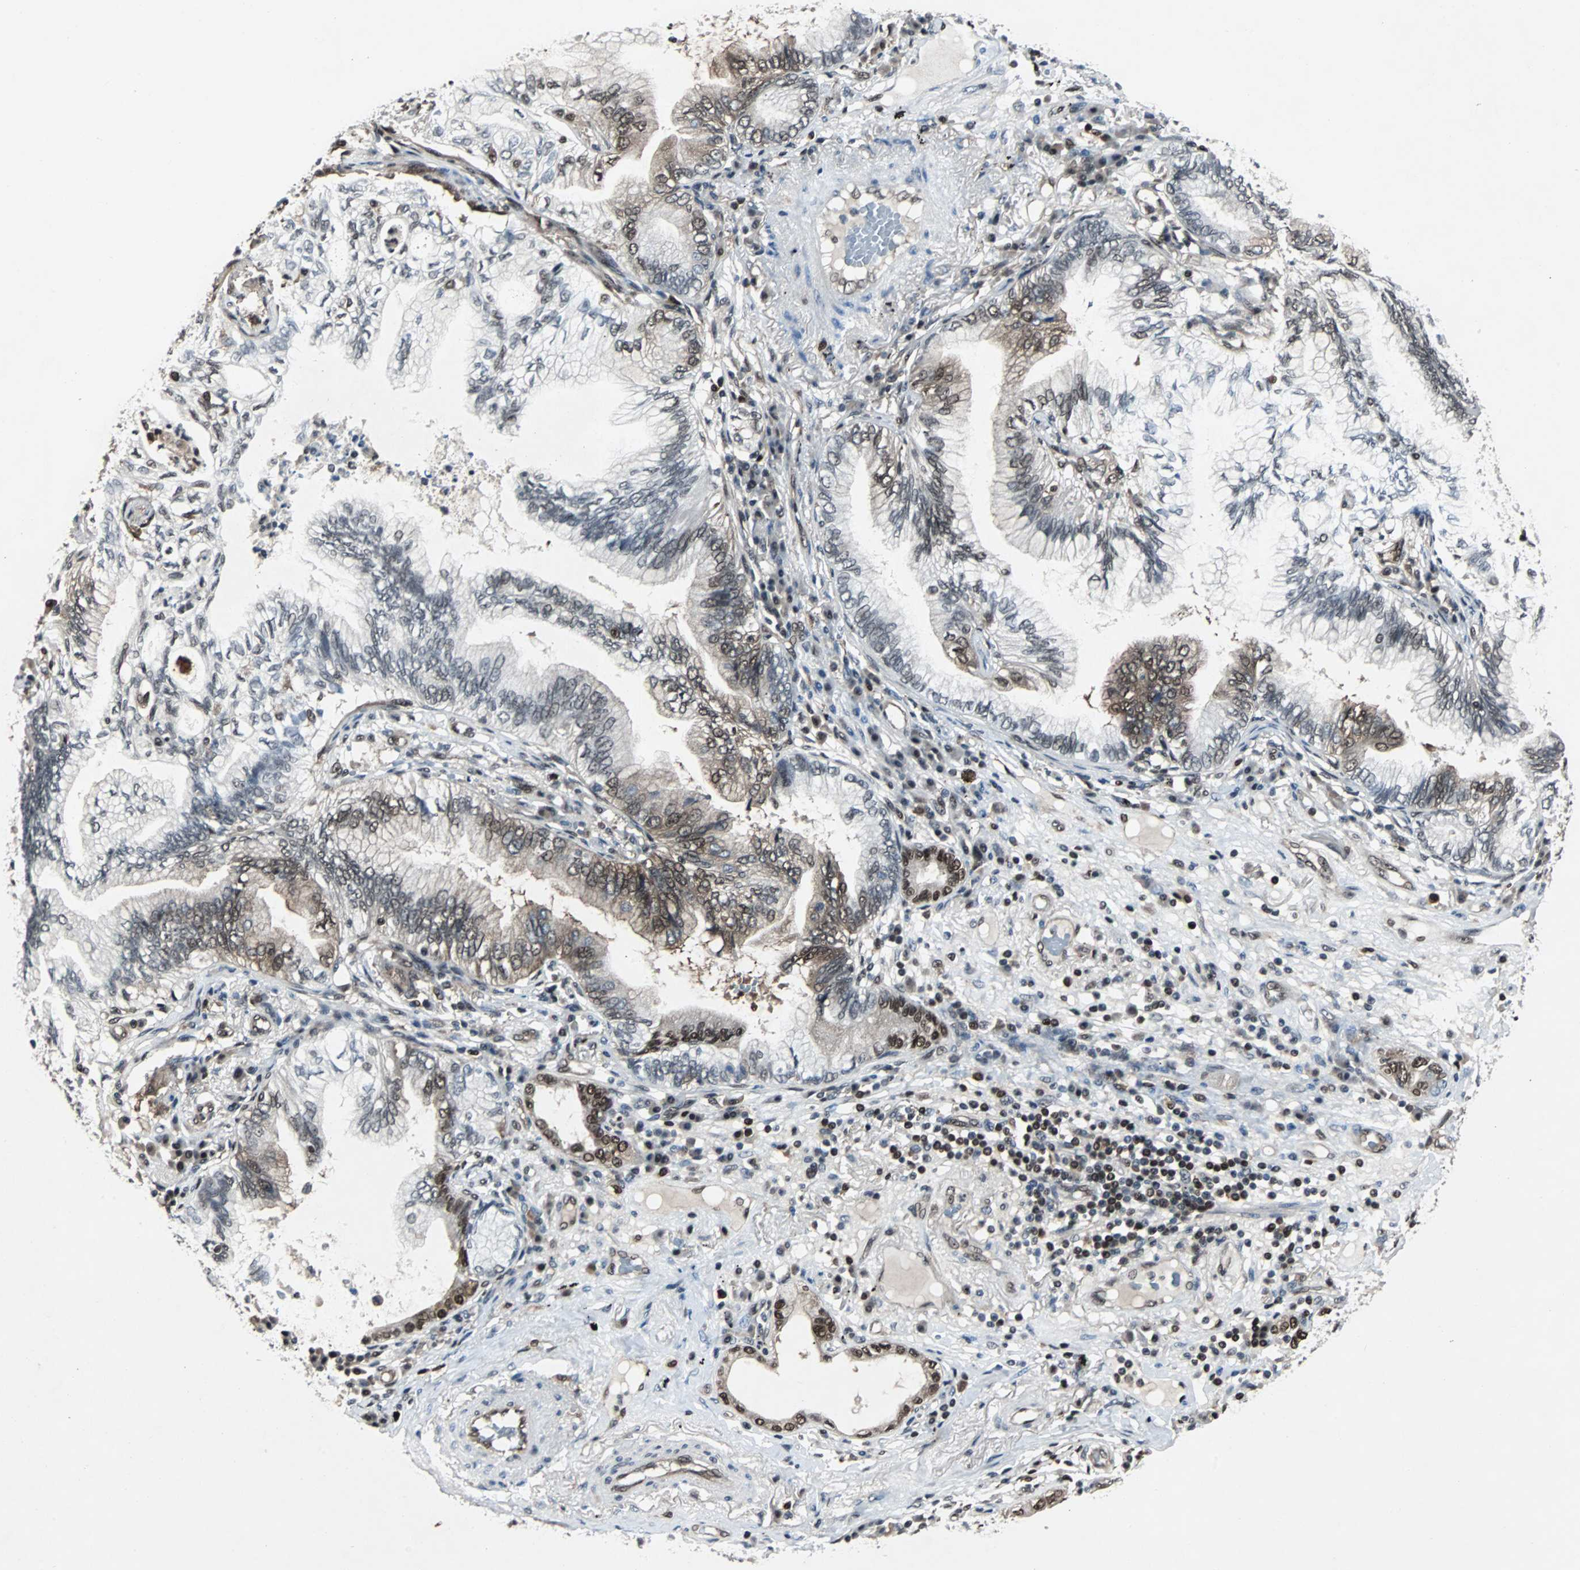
{"staining": {"intensity": "moderate", "quantity": "25%-75%", "location": "cytoplasmic/membranous,nuclear"}, "tissue": "lung cancer", "cell_type": "Tumor cells", "image_type": "cancer", "snomed": [{"axis": "morphology", "description": "Adenocarcinoma, NOS"}, {"axis": "topography", "description": "Lung"}], "caption": "Lung cancer (adenocarcinoma) stained for a protein displays moderate cytoplasmic/membranous and nuclear positivity in tumor cells.", "gene": "ACLY", "patient": {"sex": "female", "age": 70}}